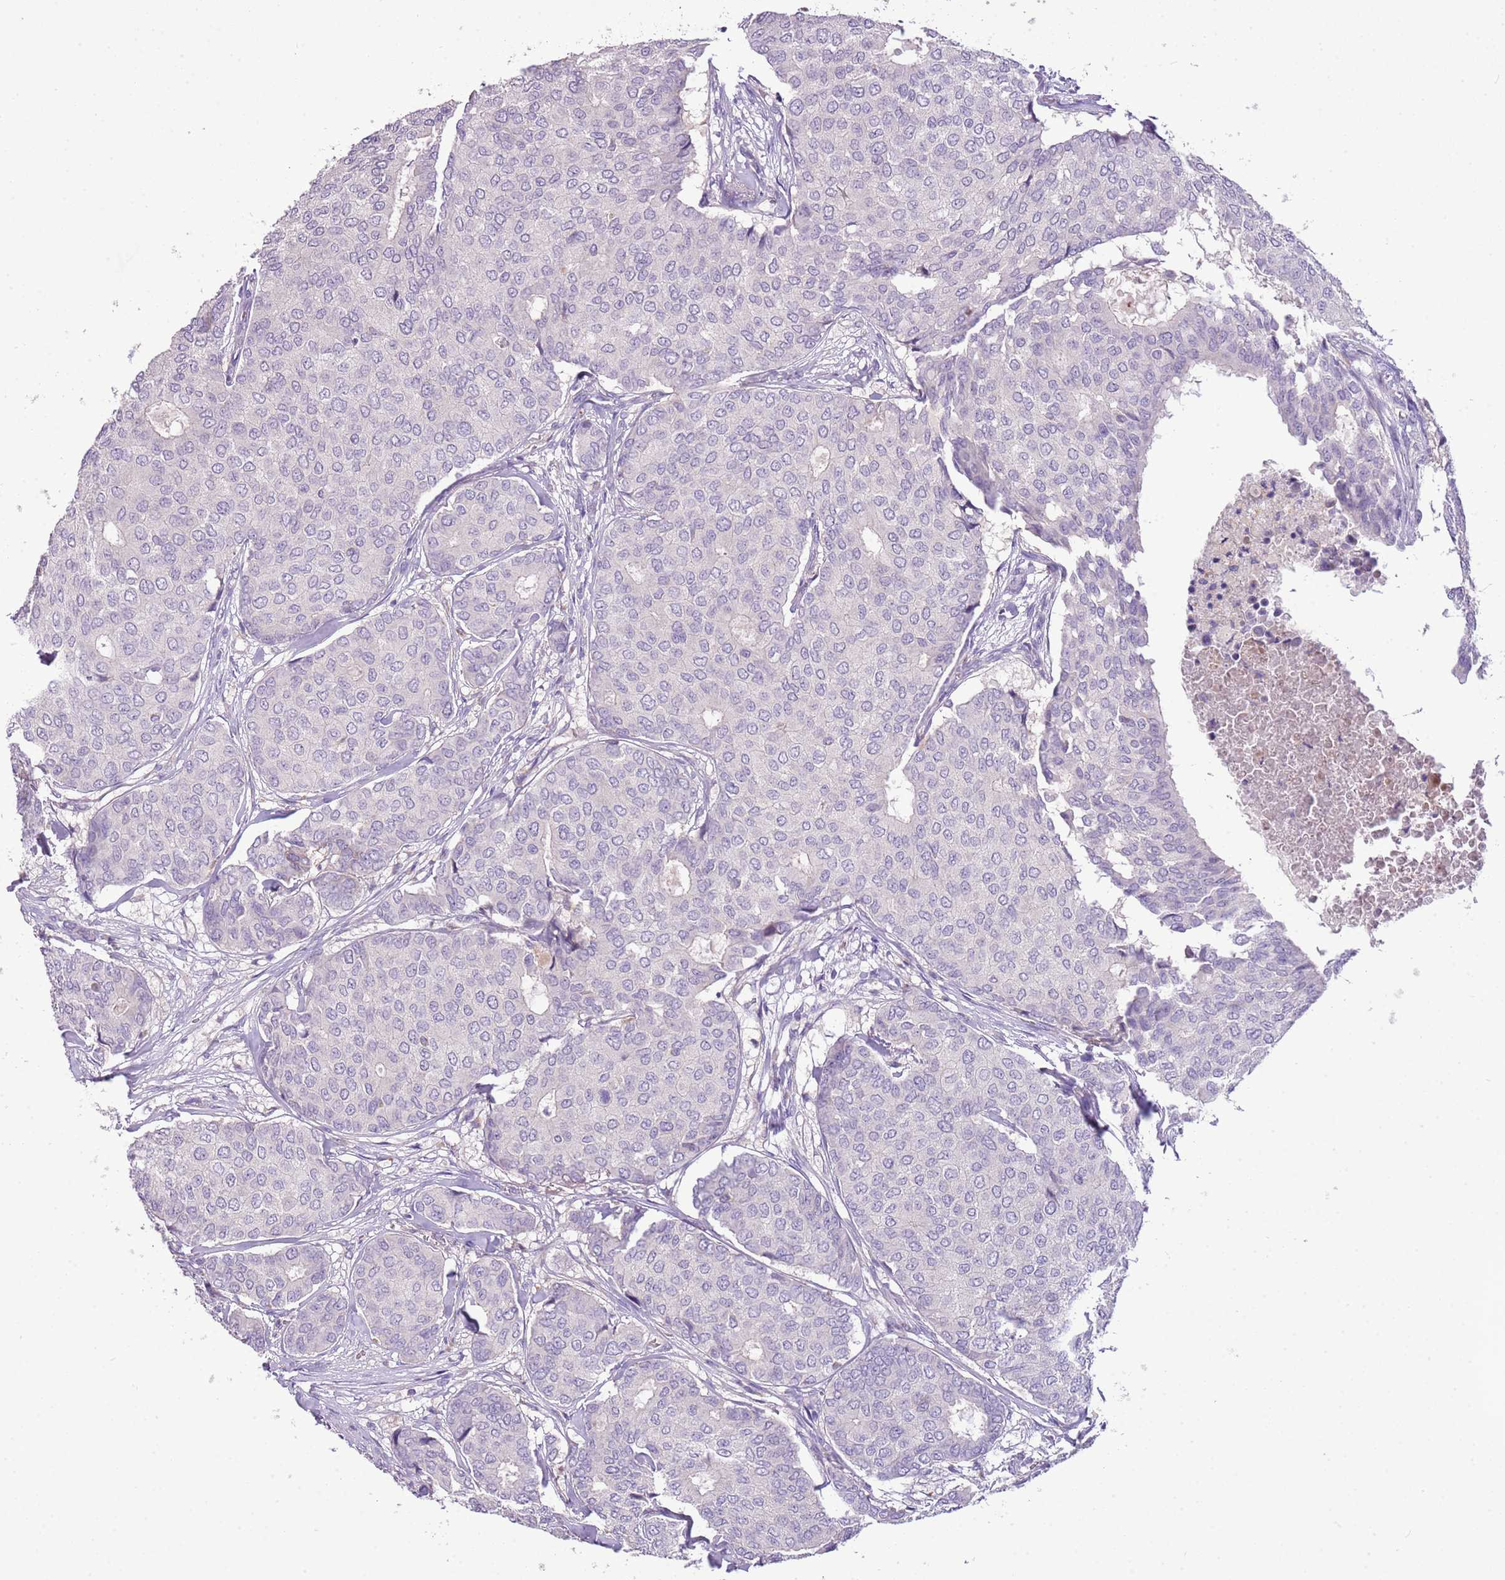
{"staining": {"intensity": "negative", "quantity": "none", "location": "none"}, "tissue": "breast cancer", "cell_type": "Tumor cells", "image_type": "cancer", "snomed": [{"axis": "morphology", "description": "Duct carcinoma"}, {"axis": "topography", "description": "Breast"}], "caption": "The photomicrograph exhibits no staining of tumor cells in breast invasive ductal carcinoma. The staining was performed using DAB to visualize the protein expression in brown, while the nuclei were stained in blue with hematoxylin (Magnification: 20x).", "gene": "SCAMP5", "patient": {"sex": "female", "age": 75}}